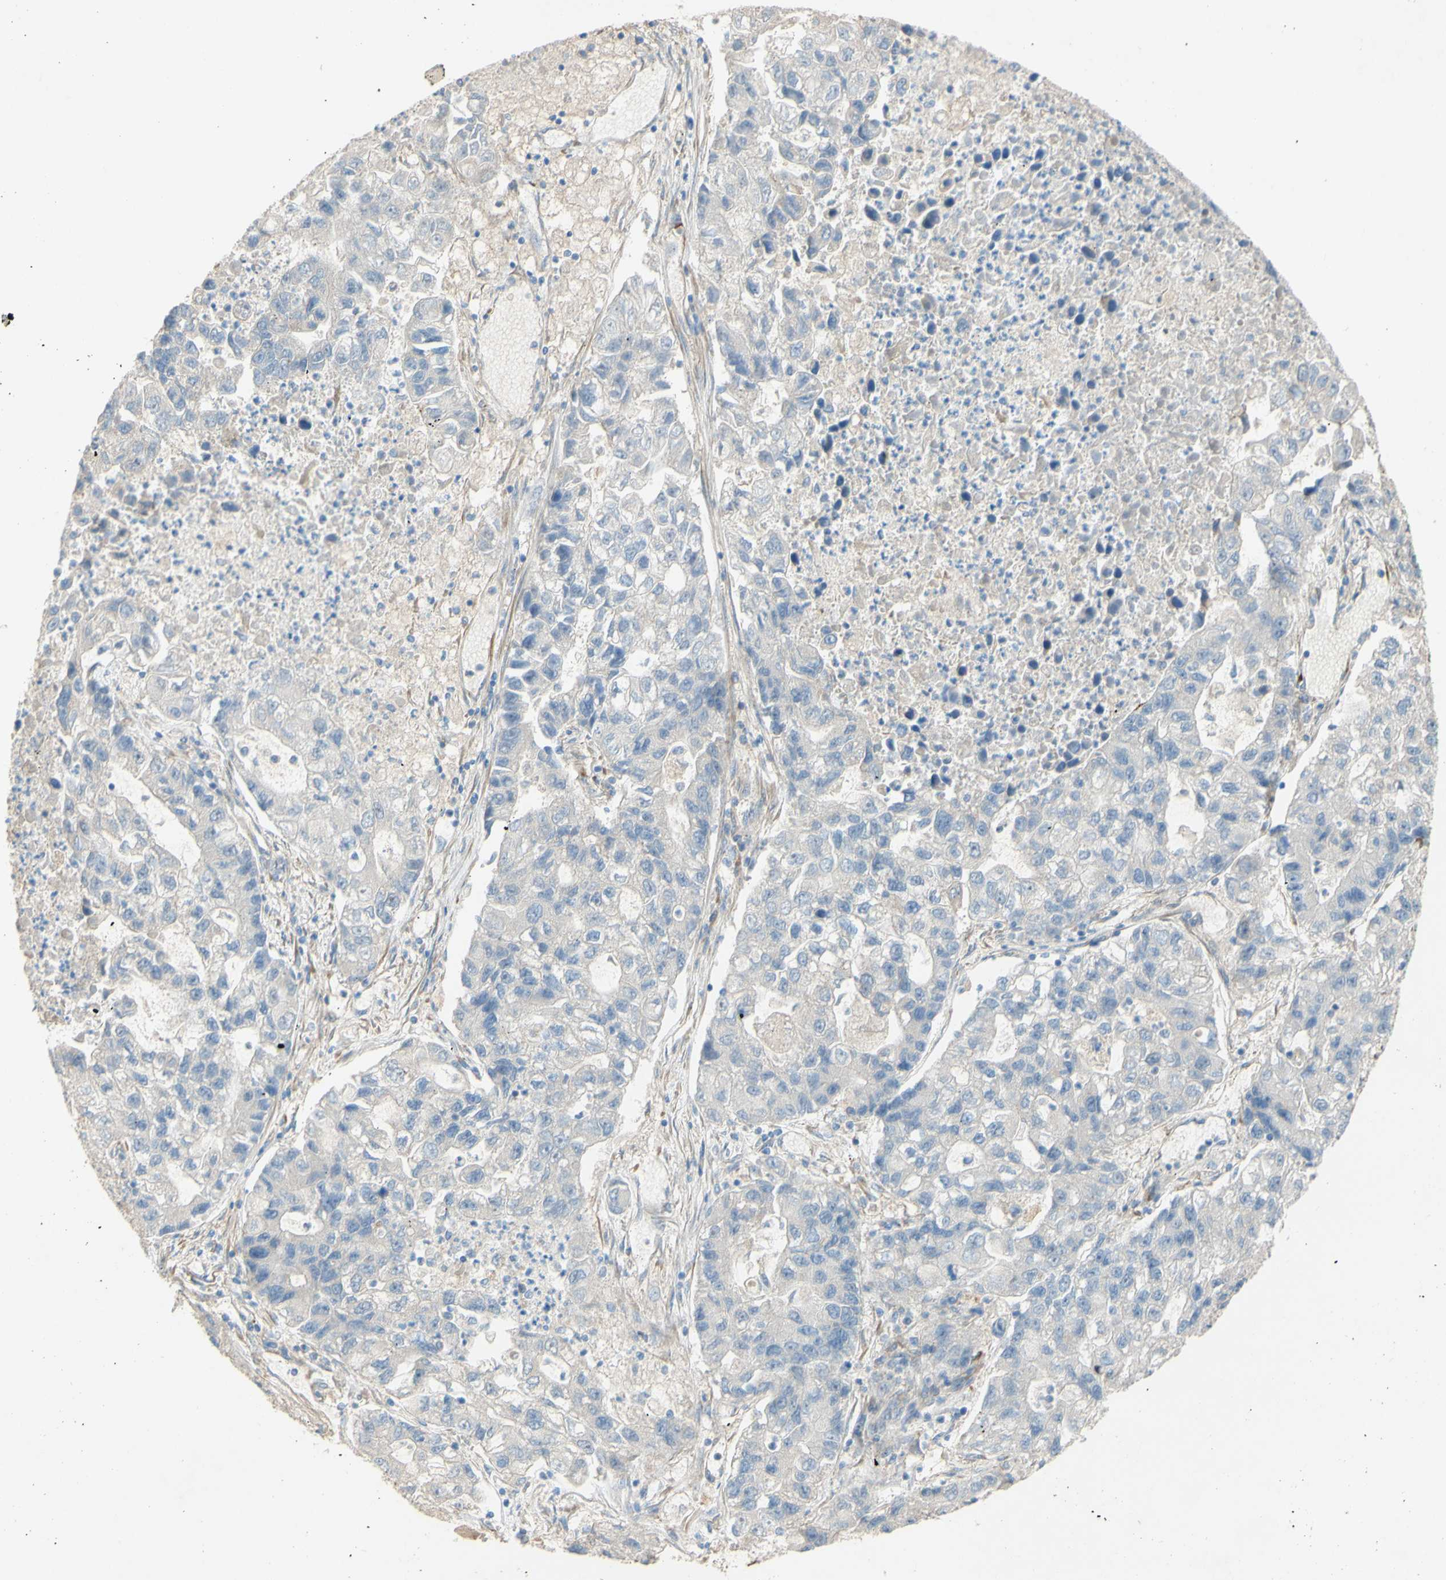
{"staining": {"intensity": "negative", "quantity": "none", "location": "none"}, "tissue": "lung cancer", "cell_type": "Tumor cells", "image_type": "cancer", "snomed": [{"axis": "morphology", "description": "Adenocarcinoma, NOS"}, {"axis": "topography", "description": "Lung"}], "caption": "Lung adenocarcinoma was stained to show a protein in brown. There is no significant positivity in tumor cells.", "gene": "DKK3", "patient": {"sex": "female", "age": 51}}